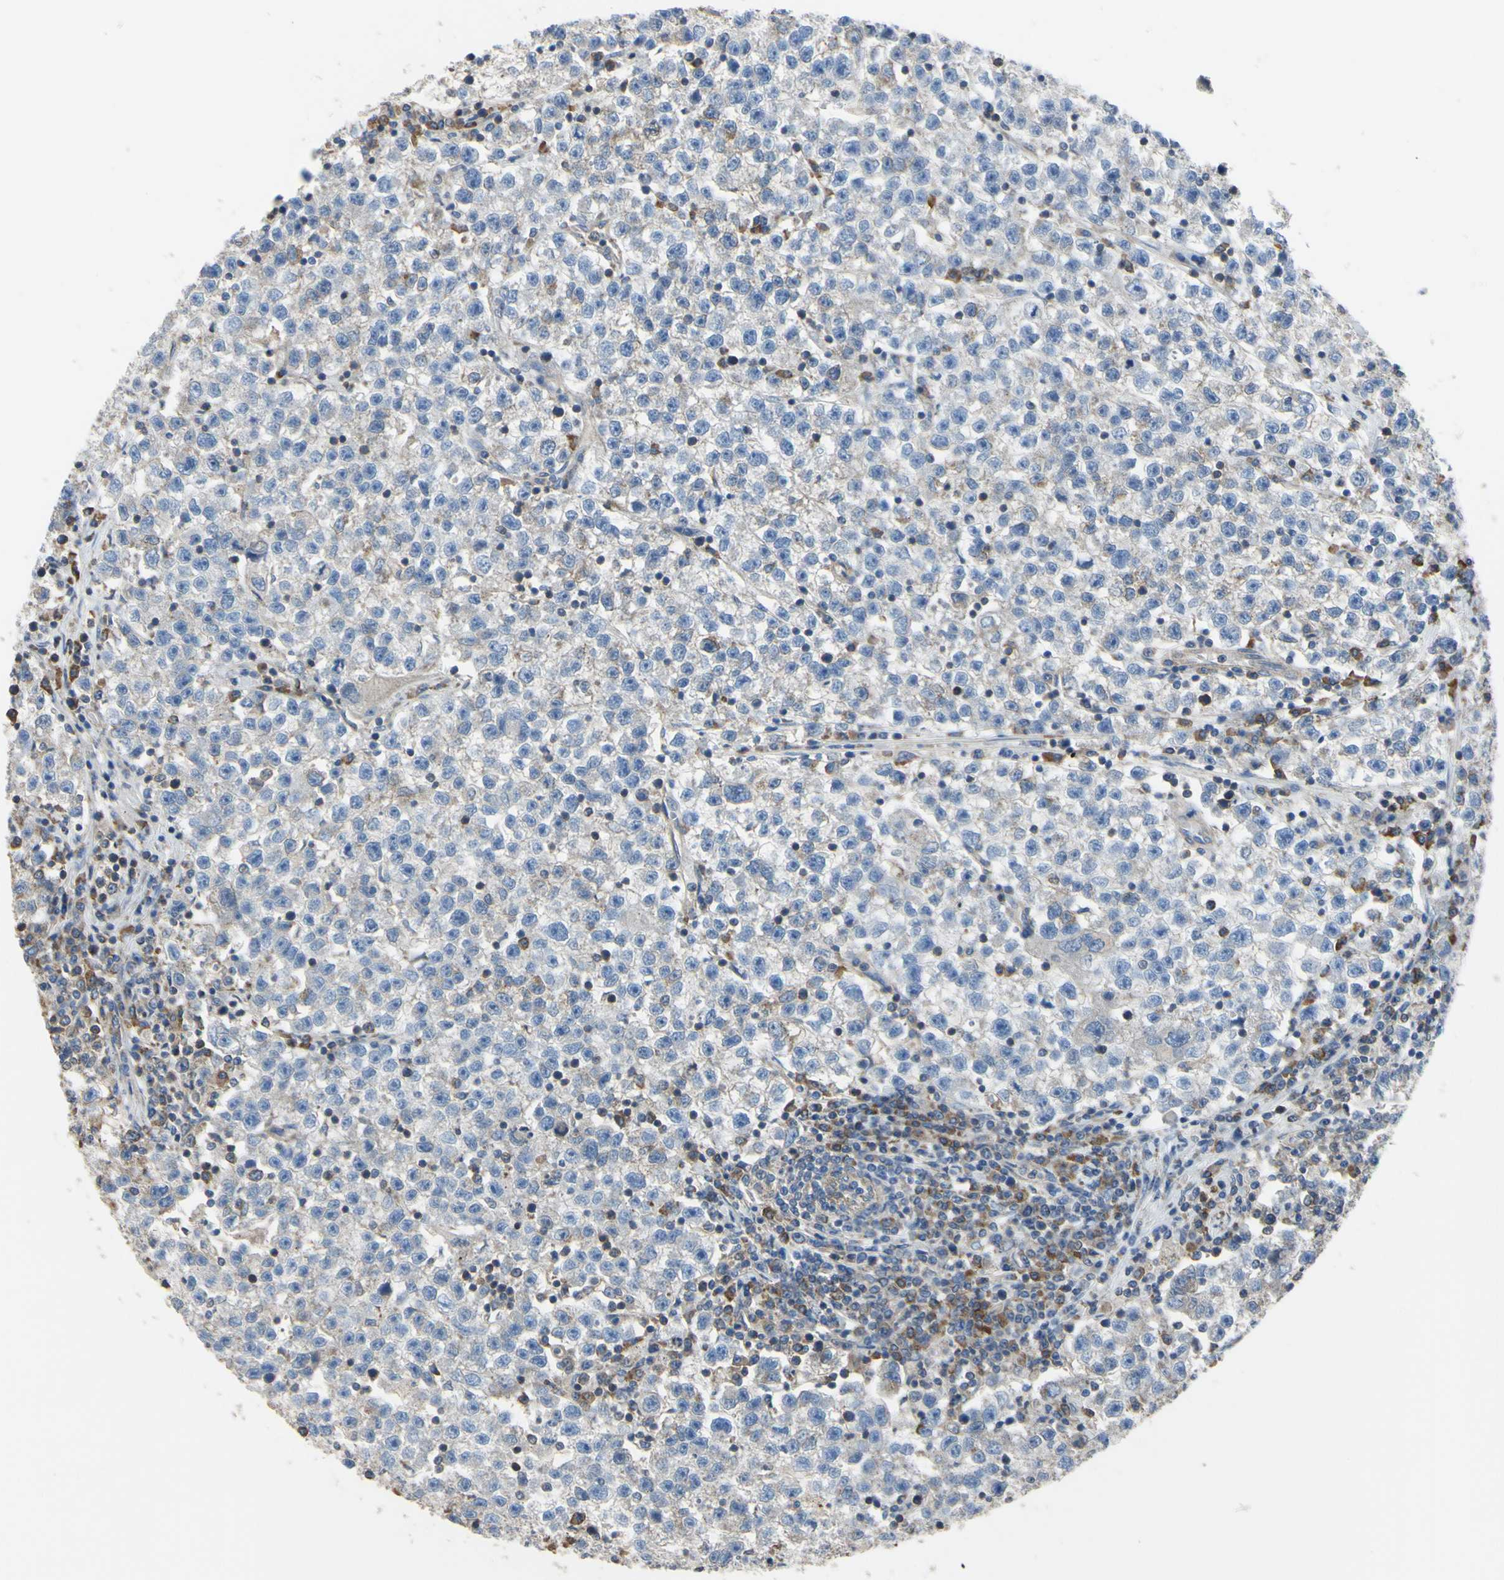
{"staining": {"intensity": "weak", "quantity": "<25%", "location": "cytoplasmic/membranous"}, "tissue": "testis cancer", "cell_type": "Tumor cells", "image_type": "cancer", "snomed": [{"axis": "morphology", "description": "Seminoma, NOS"}, {"axis": "topography", "description": "Testis"}], "caption": "The image displays no staining of tumor cells in testis cancer.", "gene": "BECN1", "patient": {"sex": "male", "age": 22}}